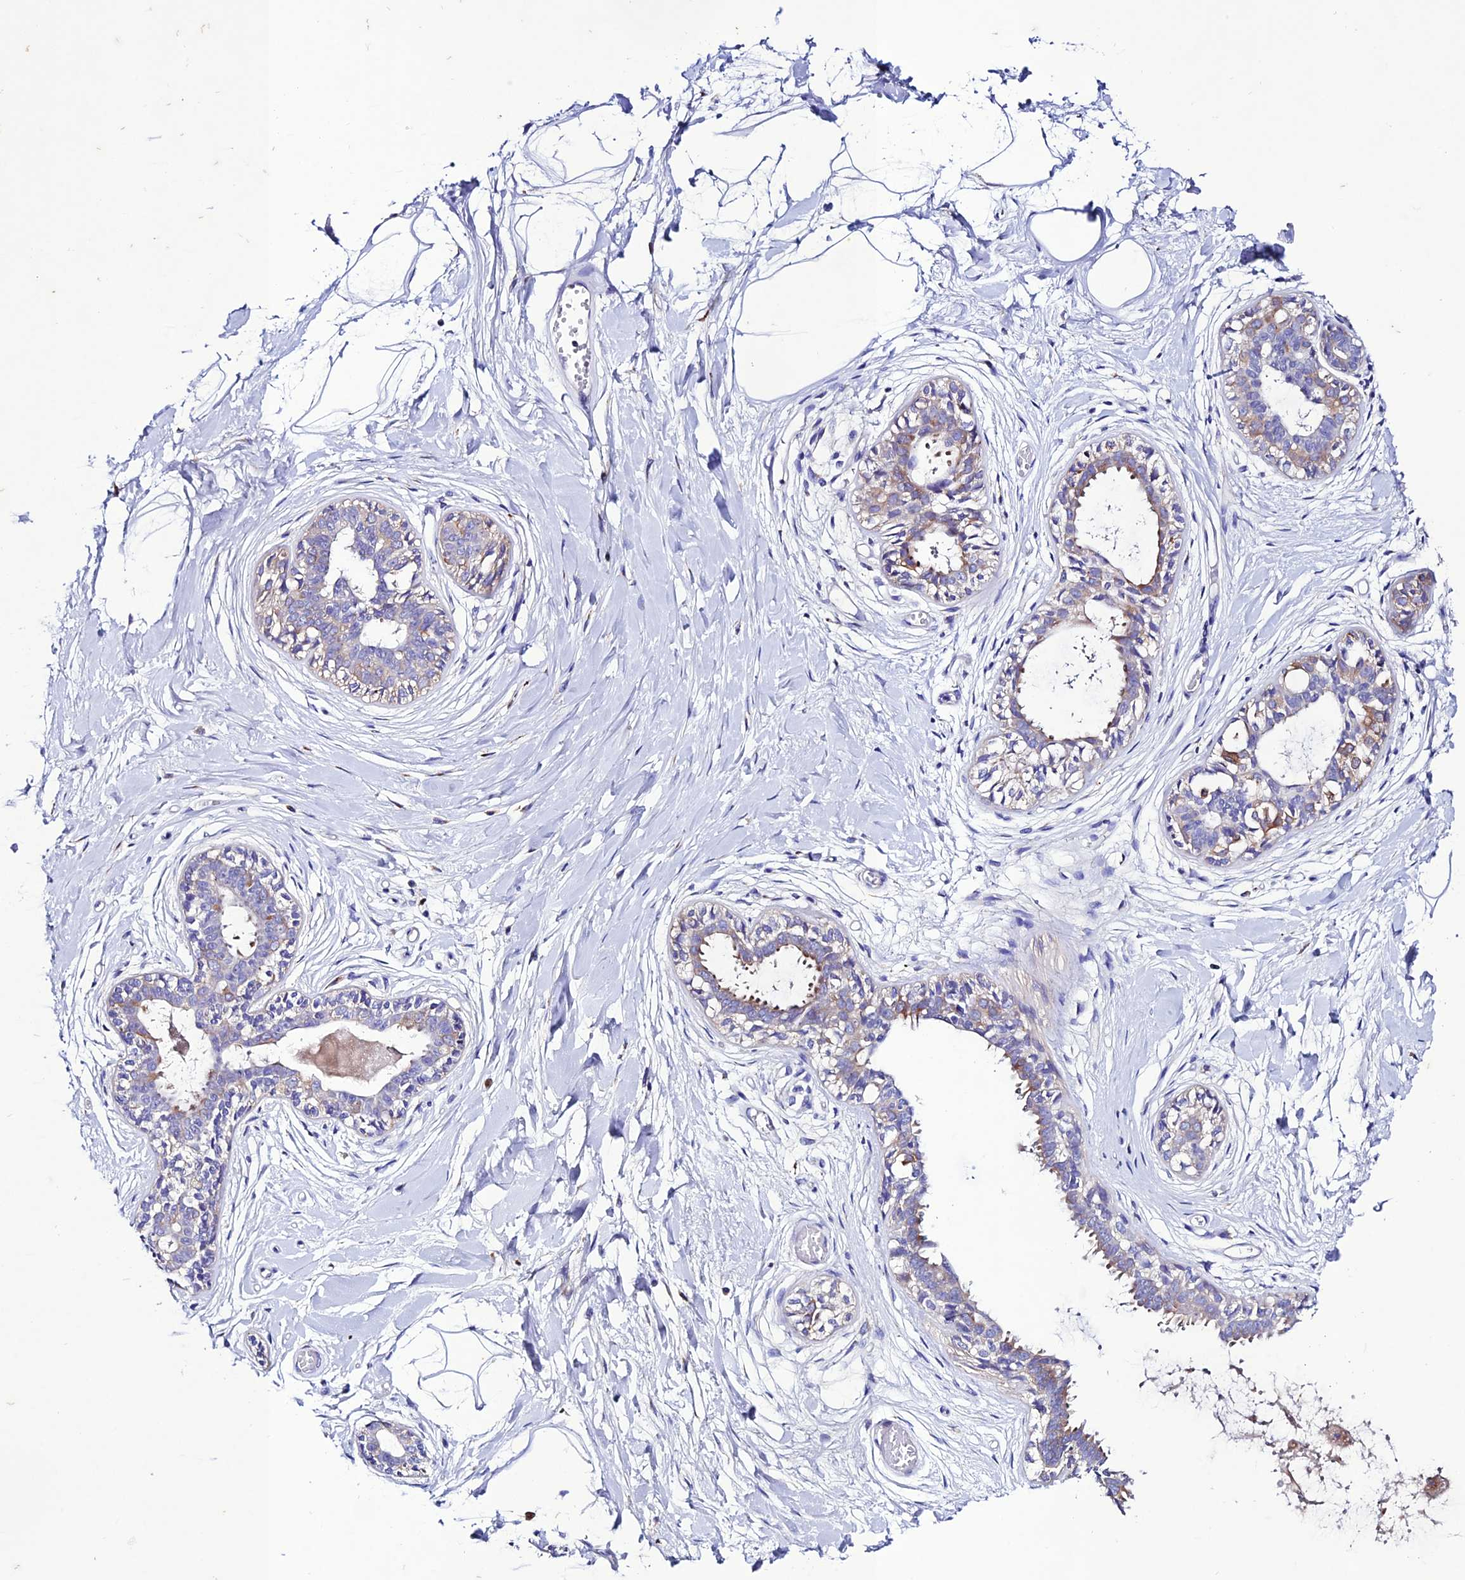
{"staining": {"intensity": "negative", "quantity": "none", "location": "none"}, "tissue": "breast", "cell_type": "Adipocytes", "image_type": "normal", "snomed": [{"axis": "morphology", "description": "Normal tissue, NOS"}, {"axis": "topography", "description": "Breast"}], "caption": "The immunohistochemistry photomicrograph has no significant positivity in adipocytes of breast. (DAB immunohistochemistry (IHC), high magnification).", "gene": "OR51Q1", "patient": {"sex": "female", "age": 45}}